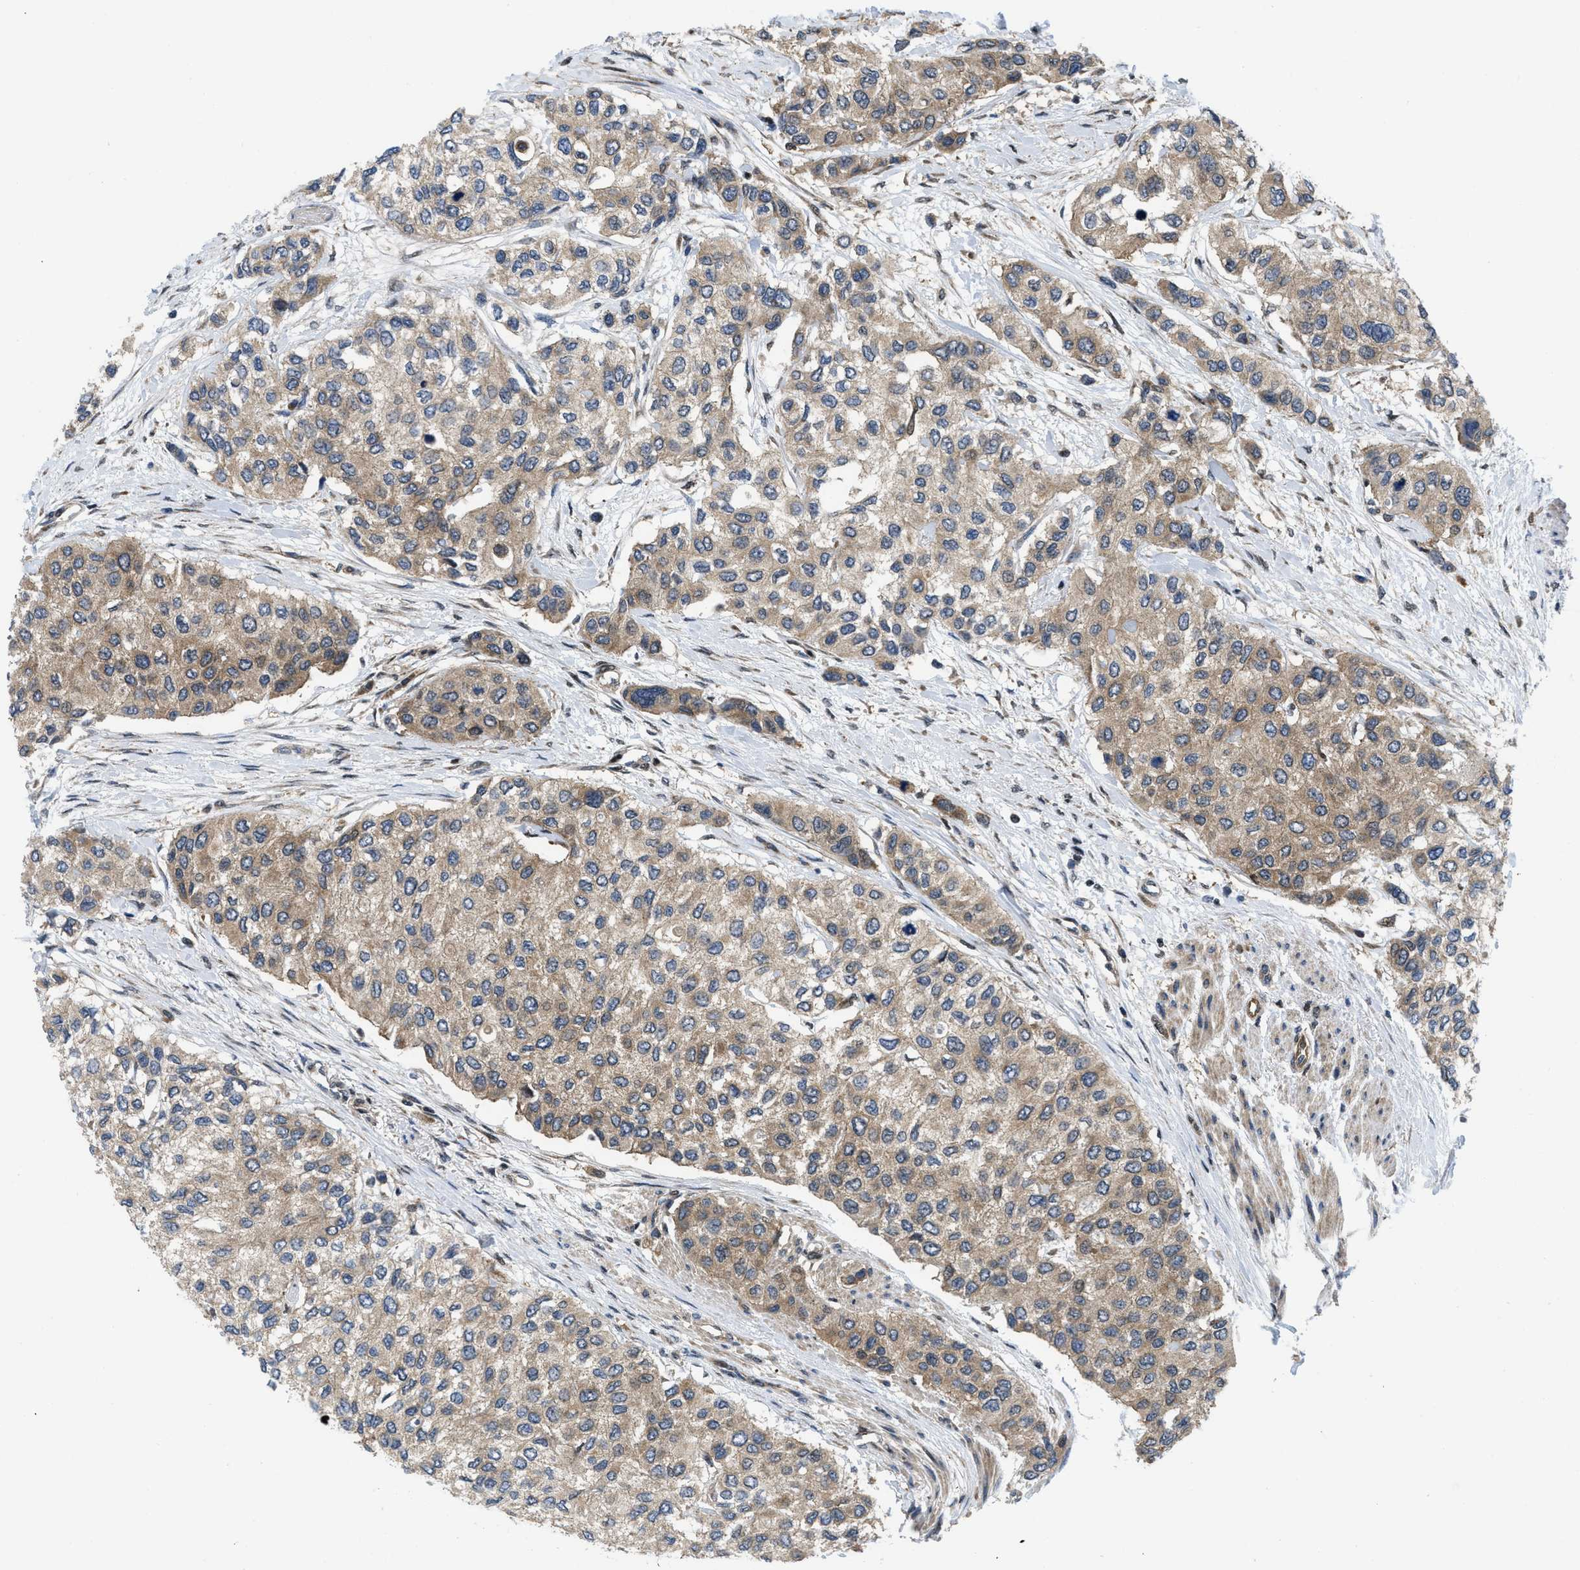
{"staining": {"intensity": "moderate", "quantity": ">75%", "location": "cytoplasmic/membranous"}, "tissue": "urothelial cancer", "cell_type": "Tumor cells", "image_type": "cancer", "snomed": [{"axis": "morphology", "description": "Urothelial carcinoma, High grade"}, {"axis": "topography", "description": "Urinary bladder"}], "caption": "The histopathology image demonstrates staining of urothelial carcinoma (high-grade), revealing moderate cytoplasmic/membranous protein expression (brown color) within tumor cells.", "gene": "PPP2CB", "patient": {"sex": "female", "age": 56}}